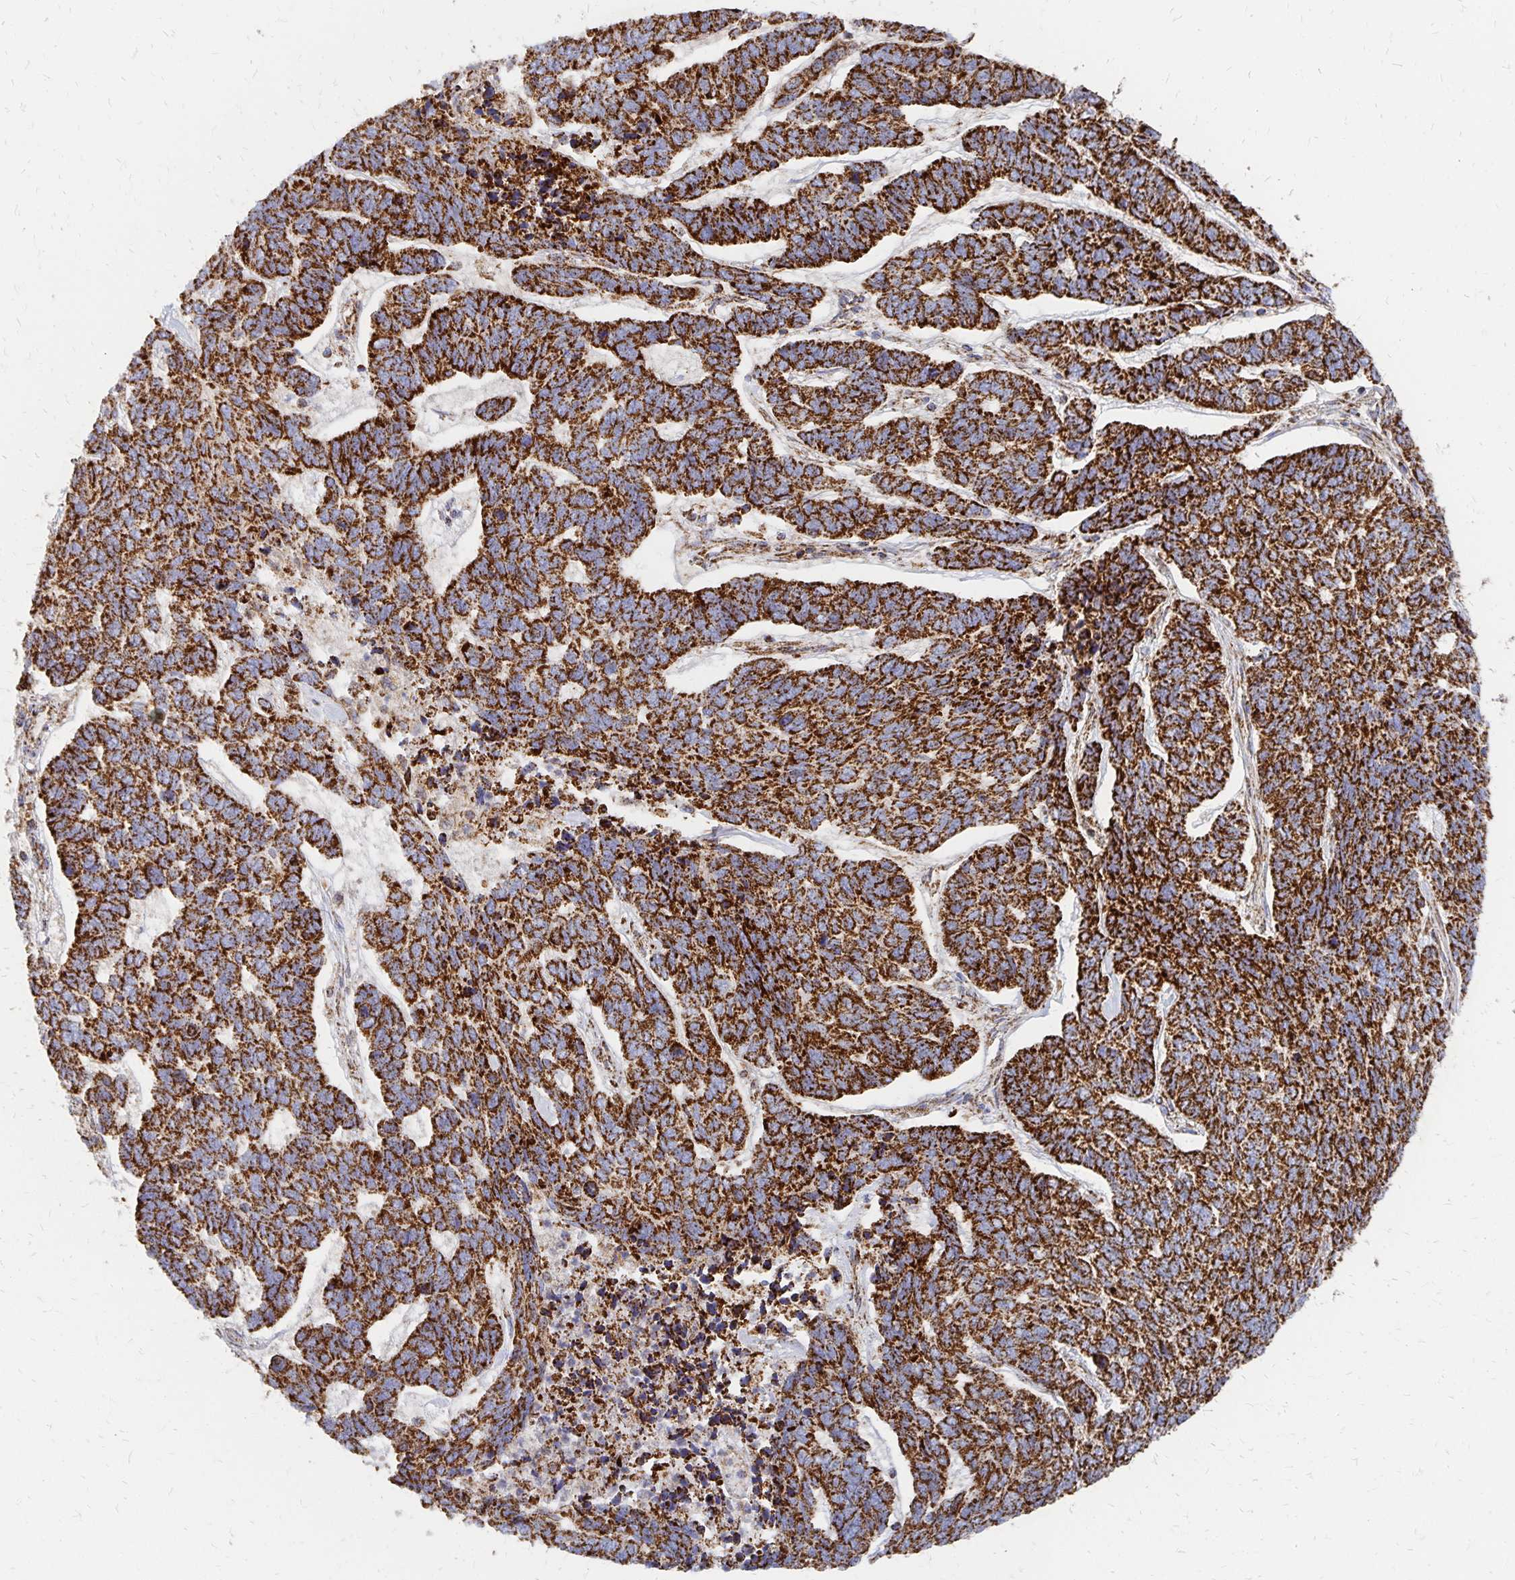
{"staining": {"intensity": "strong", "quantity": ">75%", "location": "cytoplasmic/membranous"}, "tissue": "skin cancer", "cell_type": "Tumor cells", "image_type": "cancer", "snomed": [{"axis": "morphology", "description": "Basal cell carcinoma"}, {"axis": "topography", "description": "Skin"}], "caption": "Basal cell carcinoma (skin) tissue exhibits strong cytoplasmic/membranous positivity in approximately >75% of tumor cells, visualized by immunohistochemistry. (IHC, brightfield microscopy, high magnification).", "gene": "STOML2", "patient": {"sex": "female", "age": 65}}